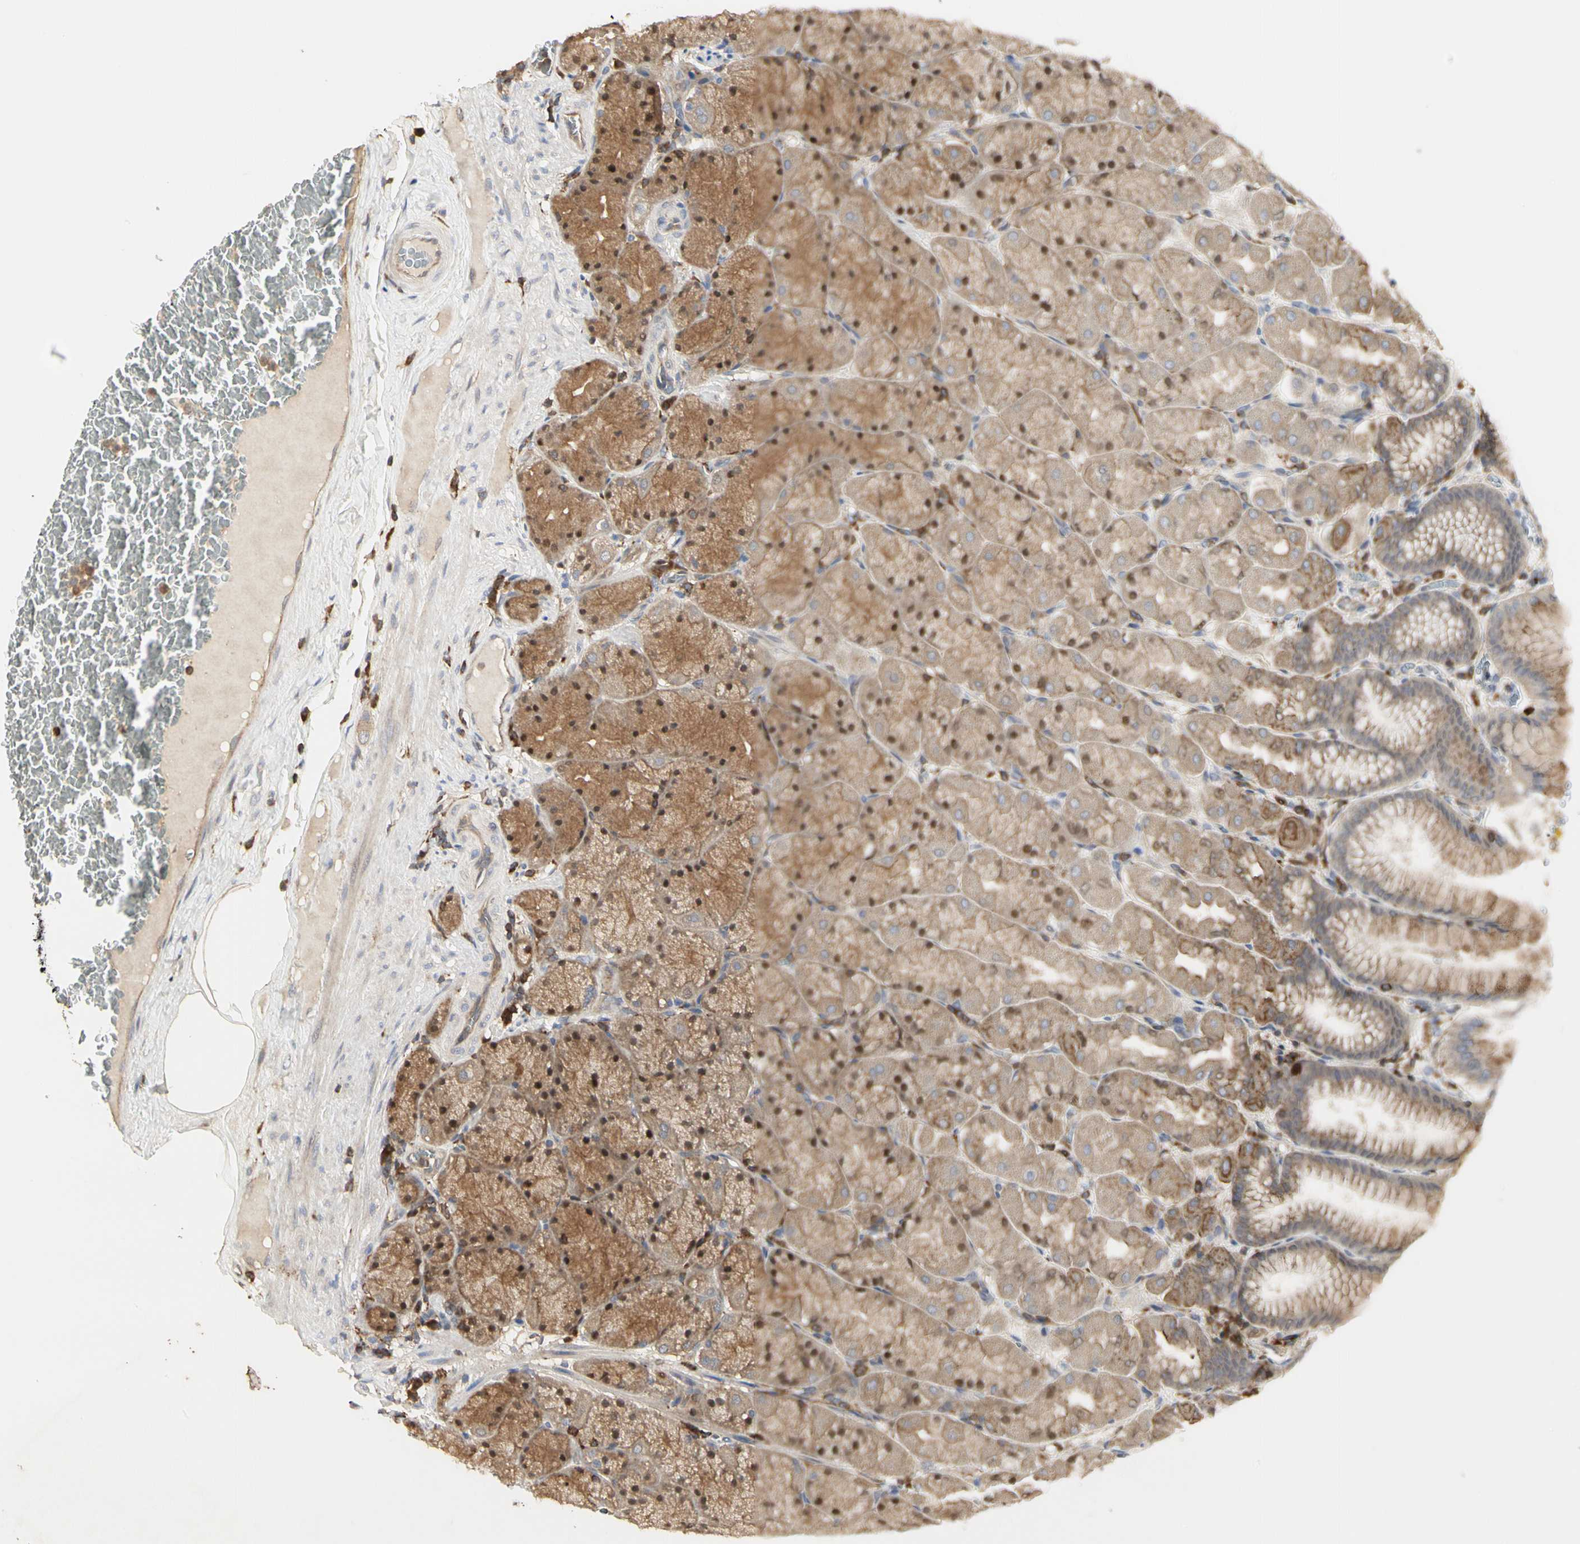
{"staining": {"intensity": "moderate", "quantity": ">75%", "location": "cytoplasmic/membranous,nuclear"}, "tissue": "stomach", "cell_type": "Glandular cells", "image_type": "normal", "snomed": [{"axis": "morphology", "description": "Normal tissue, NOS"}, {"axis": "topography", "description": "Stomach, upper"}], "caption": "Human stomach stained with a brown dye exhibits moderate cytoplasmic/membranous,nuclear positive expression in about >75% of glandular cells.", "gene": "NAPG", "patient": {"sex": "female", "age": 56}}